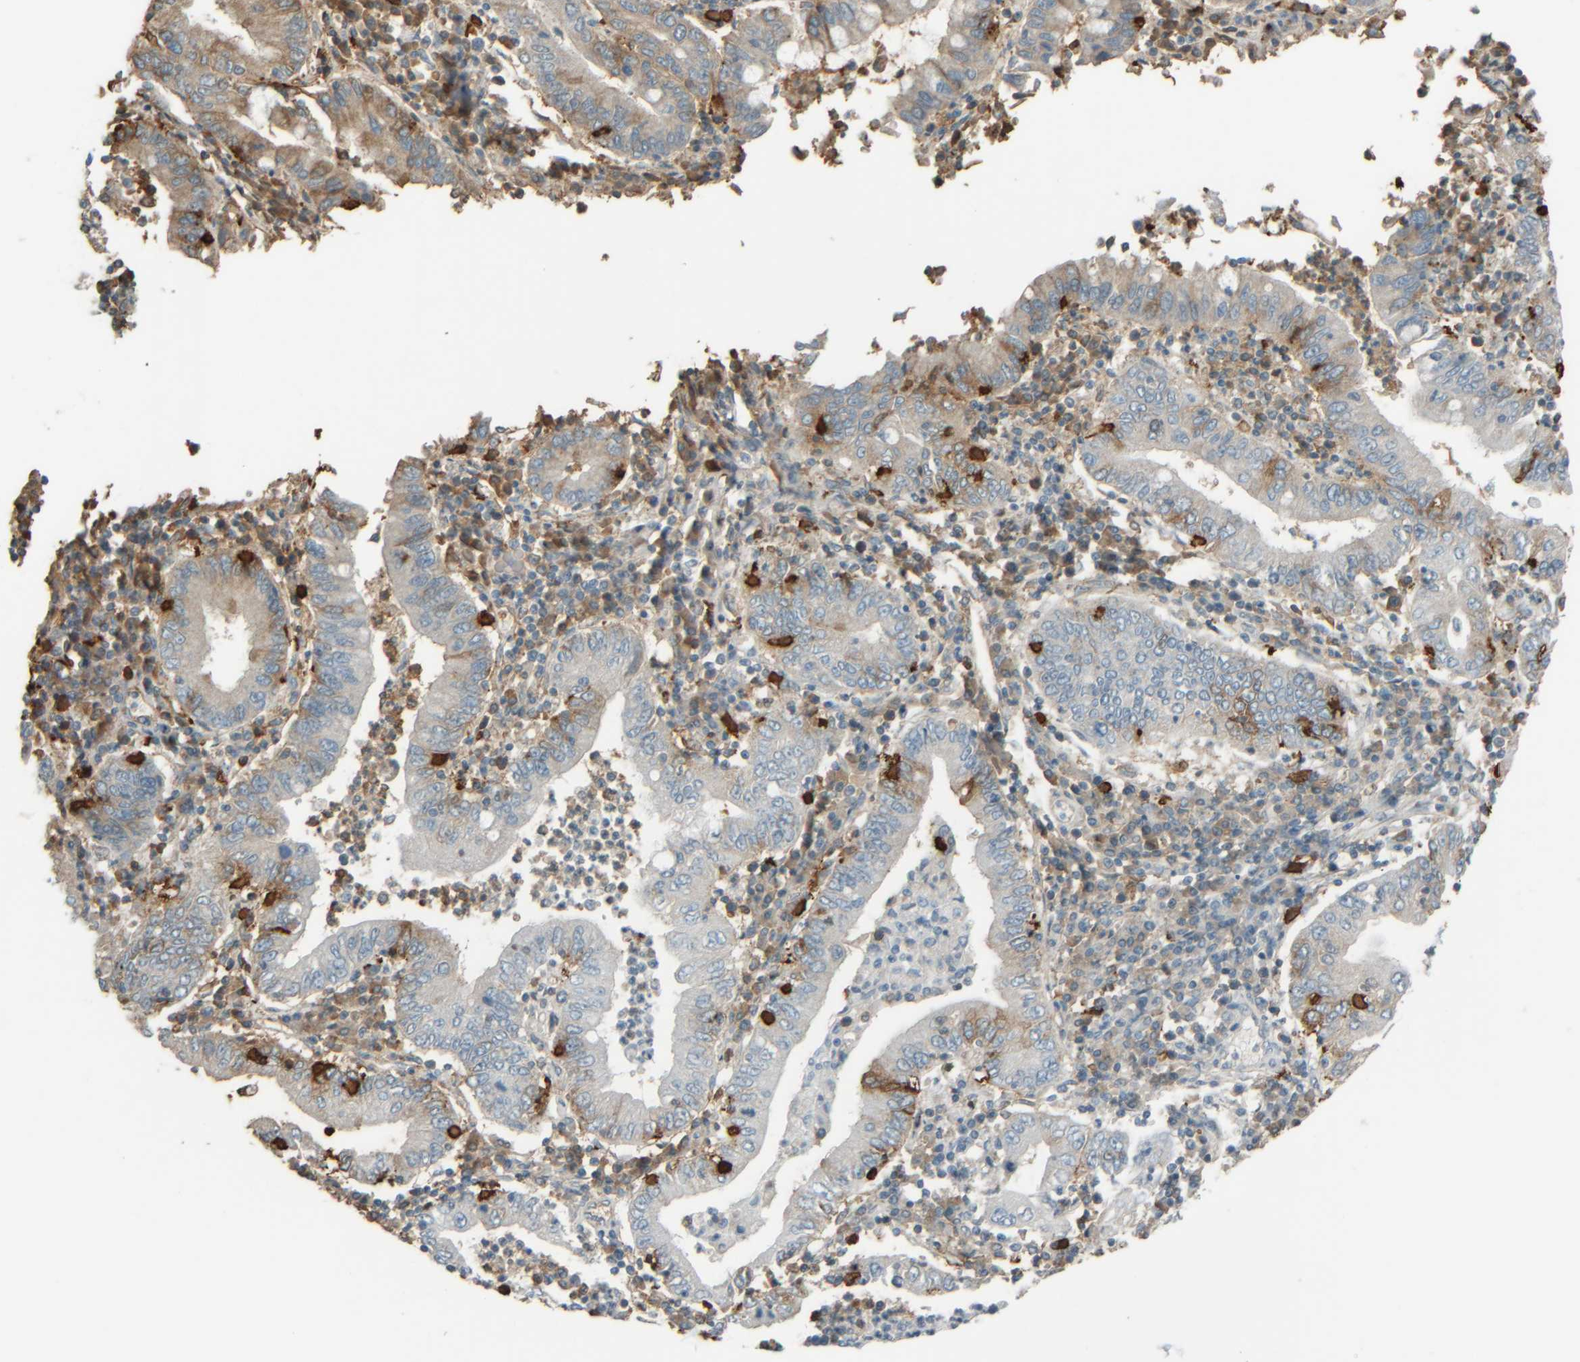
{"staining": {"intensity": "weak", "quantity": "<25%", "location": "cytoplasmic/membranous"}, "tissue": "stomach cancer", "cell_type": "Tumor cells", "image_type": "cancer", "snomed": [{"axis": "morphology", "description": "Normal tissue, NOS"}, {"axis": "morphology", "description": "Adenocarcinoma, NOS"}, {"axis": "topography", "description": "Esophagus"}, {"axis": "topography", "description": "Stomach, upper"}, {"axis": "topography", "description": "Peripheral nerve tissue"}], "caption": "Immunohistochemistry (IHC) of human stomach cancer (adenocarcinoma) shows no positivity in tumor cells.", "gene": "TPSAB1", "patient": {"sex": "male", "age": 62}}